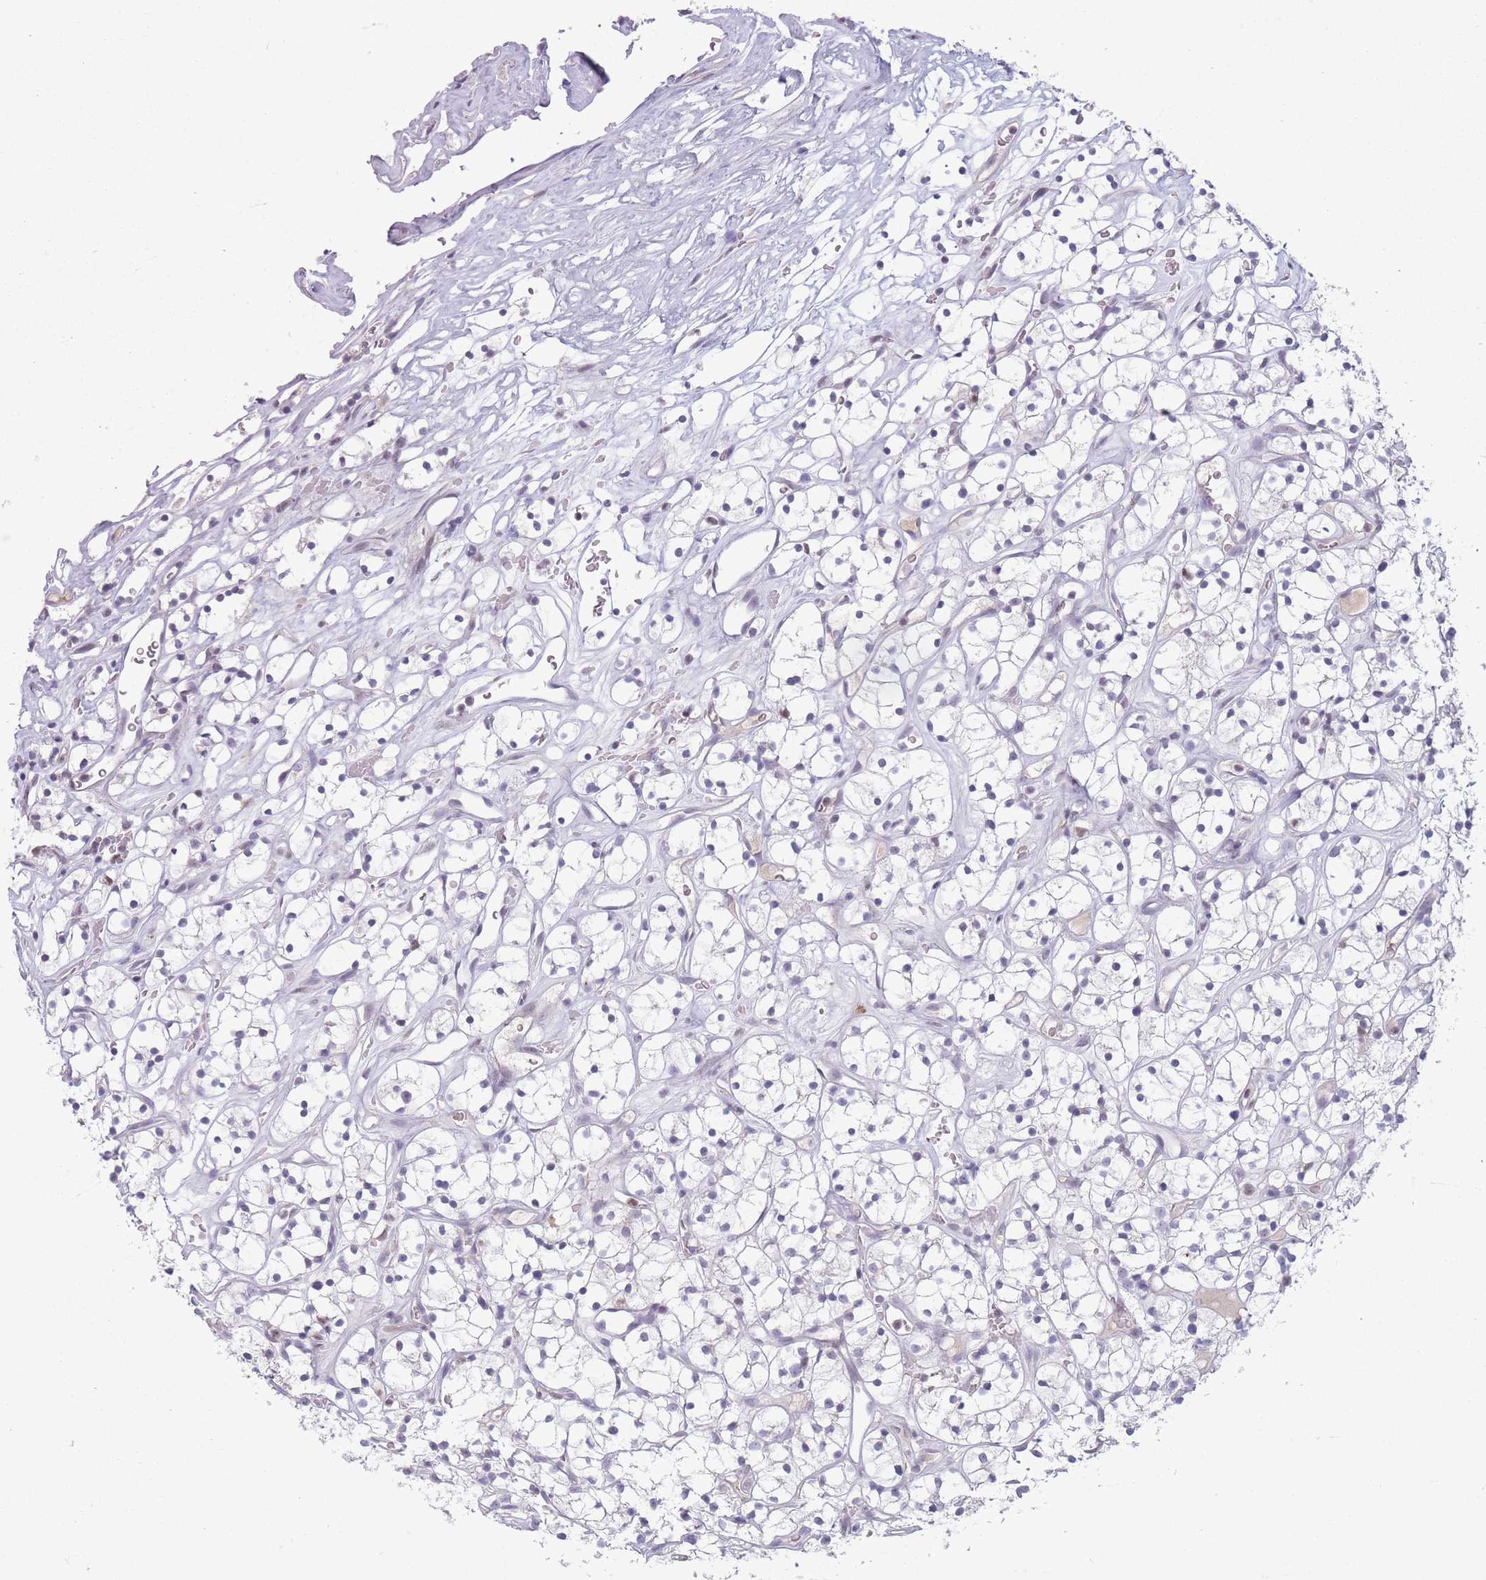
{"staining": {"intensity": "negative", "quantity": "none", "location": "none"}, "tissue": "renal cancer", "cell_type": "Tumor cells", "image_type": "cancer", "snomed": [{"axis": "morphology", "description": "Adenocarcinoma, NOS"}, {"axis": "topography", "description": "Kidney"}], "caption": "Immunohistochemistry image of neoplastic tissue: renal cancer (adenocarcinoma) stained with DAB (3,3'-diaminobenzidine) displays no significant protein expression in tumor cells.", "gene": "ARID3B", "patient": {"sex": "female", "age": 64}}